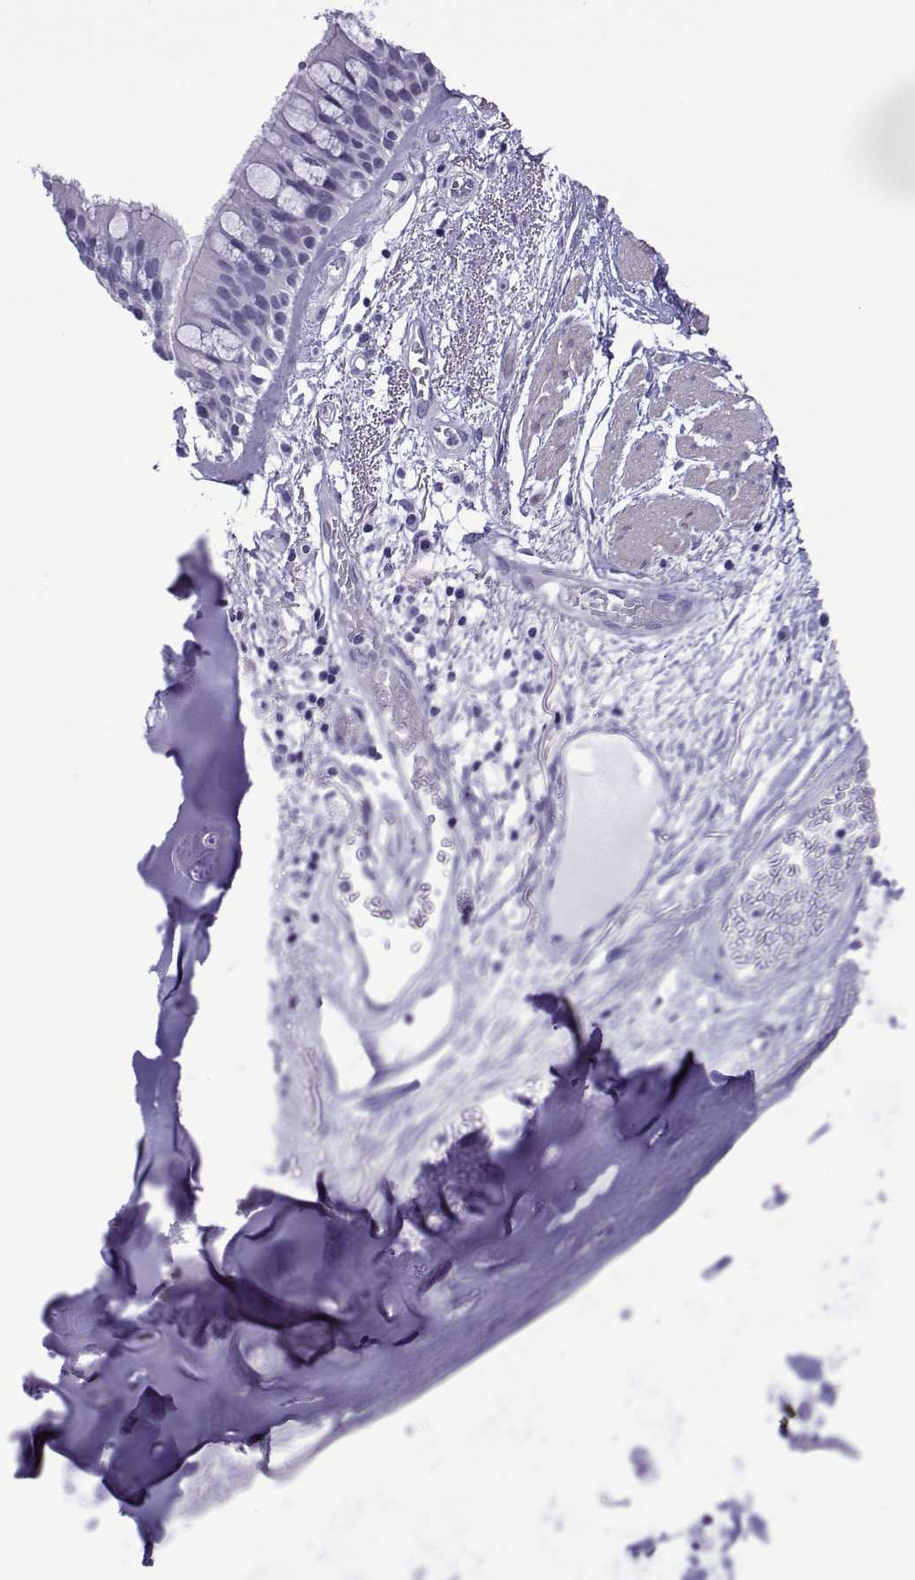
{"staining": {"intensity": "negative", "quantity": "none", "location": "none"}, "tissue": "bronchus", "cell_type": "Respiratory epithelial cells", "image_type": "normal", "snomed": [{"axis": "morphology", "description": "Normal tissue, NOS"}, {"axis": "topography", "description": "Bronchus"}, {"axis": "topography", "description": "Lung"}], "caption": "This is a micrograph of immunohistochemistry (IHC) staining of benign bronchus, which shows no expression in respiratory epithelial cells.", "gene": "SPANXA1", "patient": {"sex": "female", "age": 57}}